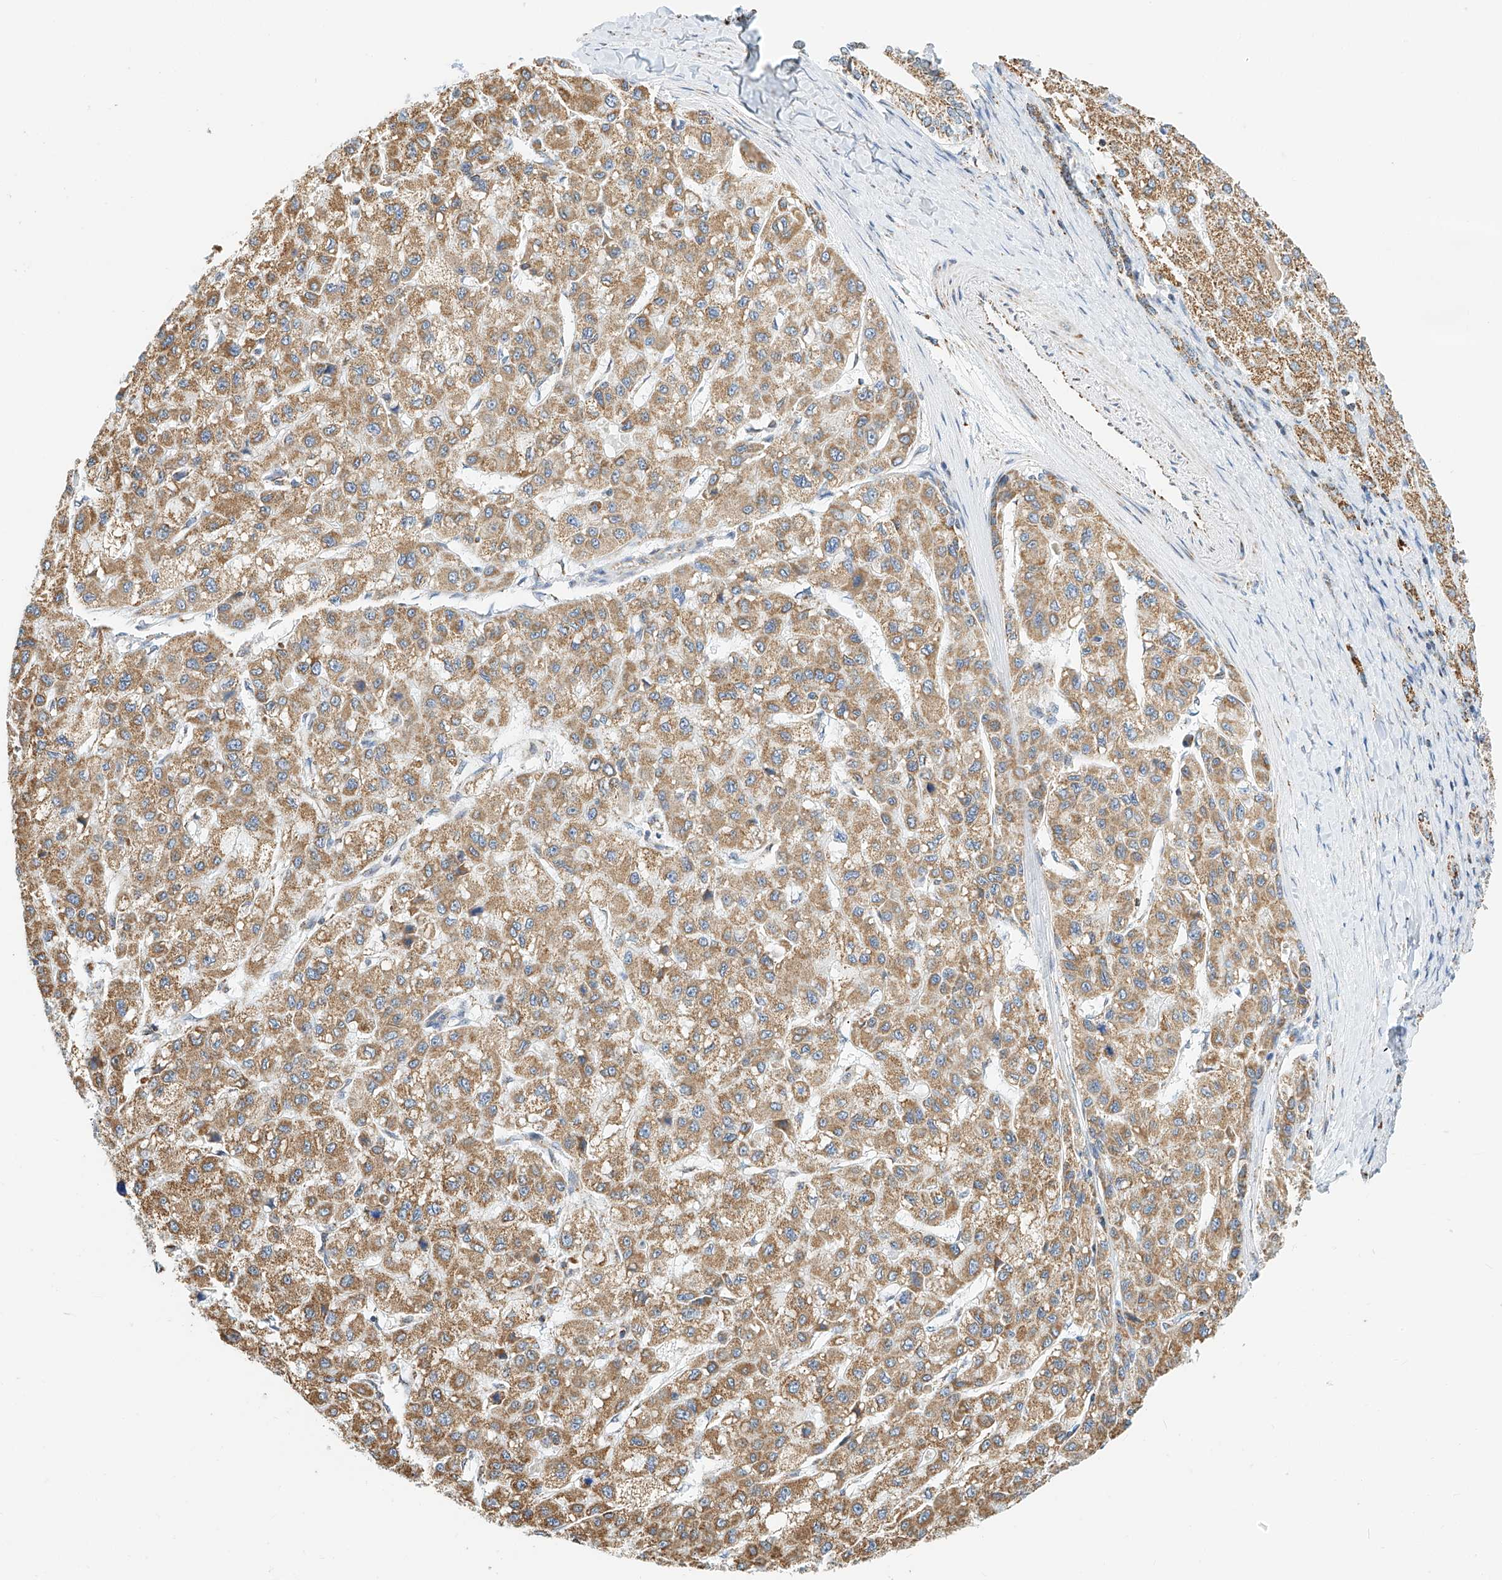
{"staining": {"intensity": "moderate", "quantity": ">75%", "location": "cytoplasmic/membranous"}, "tissue": "liver cancer", "cell_type": "Tumor cells", "image_type": "cancer", "snomed": [{"axis": "morphology", "description": "Carcinoma, Hepatocellular, NOS"}, {"axis": "topography", "description": "Liver"}], "caption": "Liver hepatocellular carcinoma was stained to show a protein in brown. There is medium levels of moderate cytoplasmic/membranous staining in approximately >75% of tumor cells. (IHC, brightfield microscopy, high magnification).", "gene": "NALCN", "patient": {"sex": "male", "age": 80}}